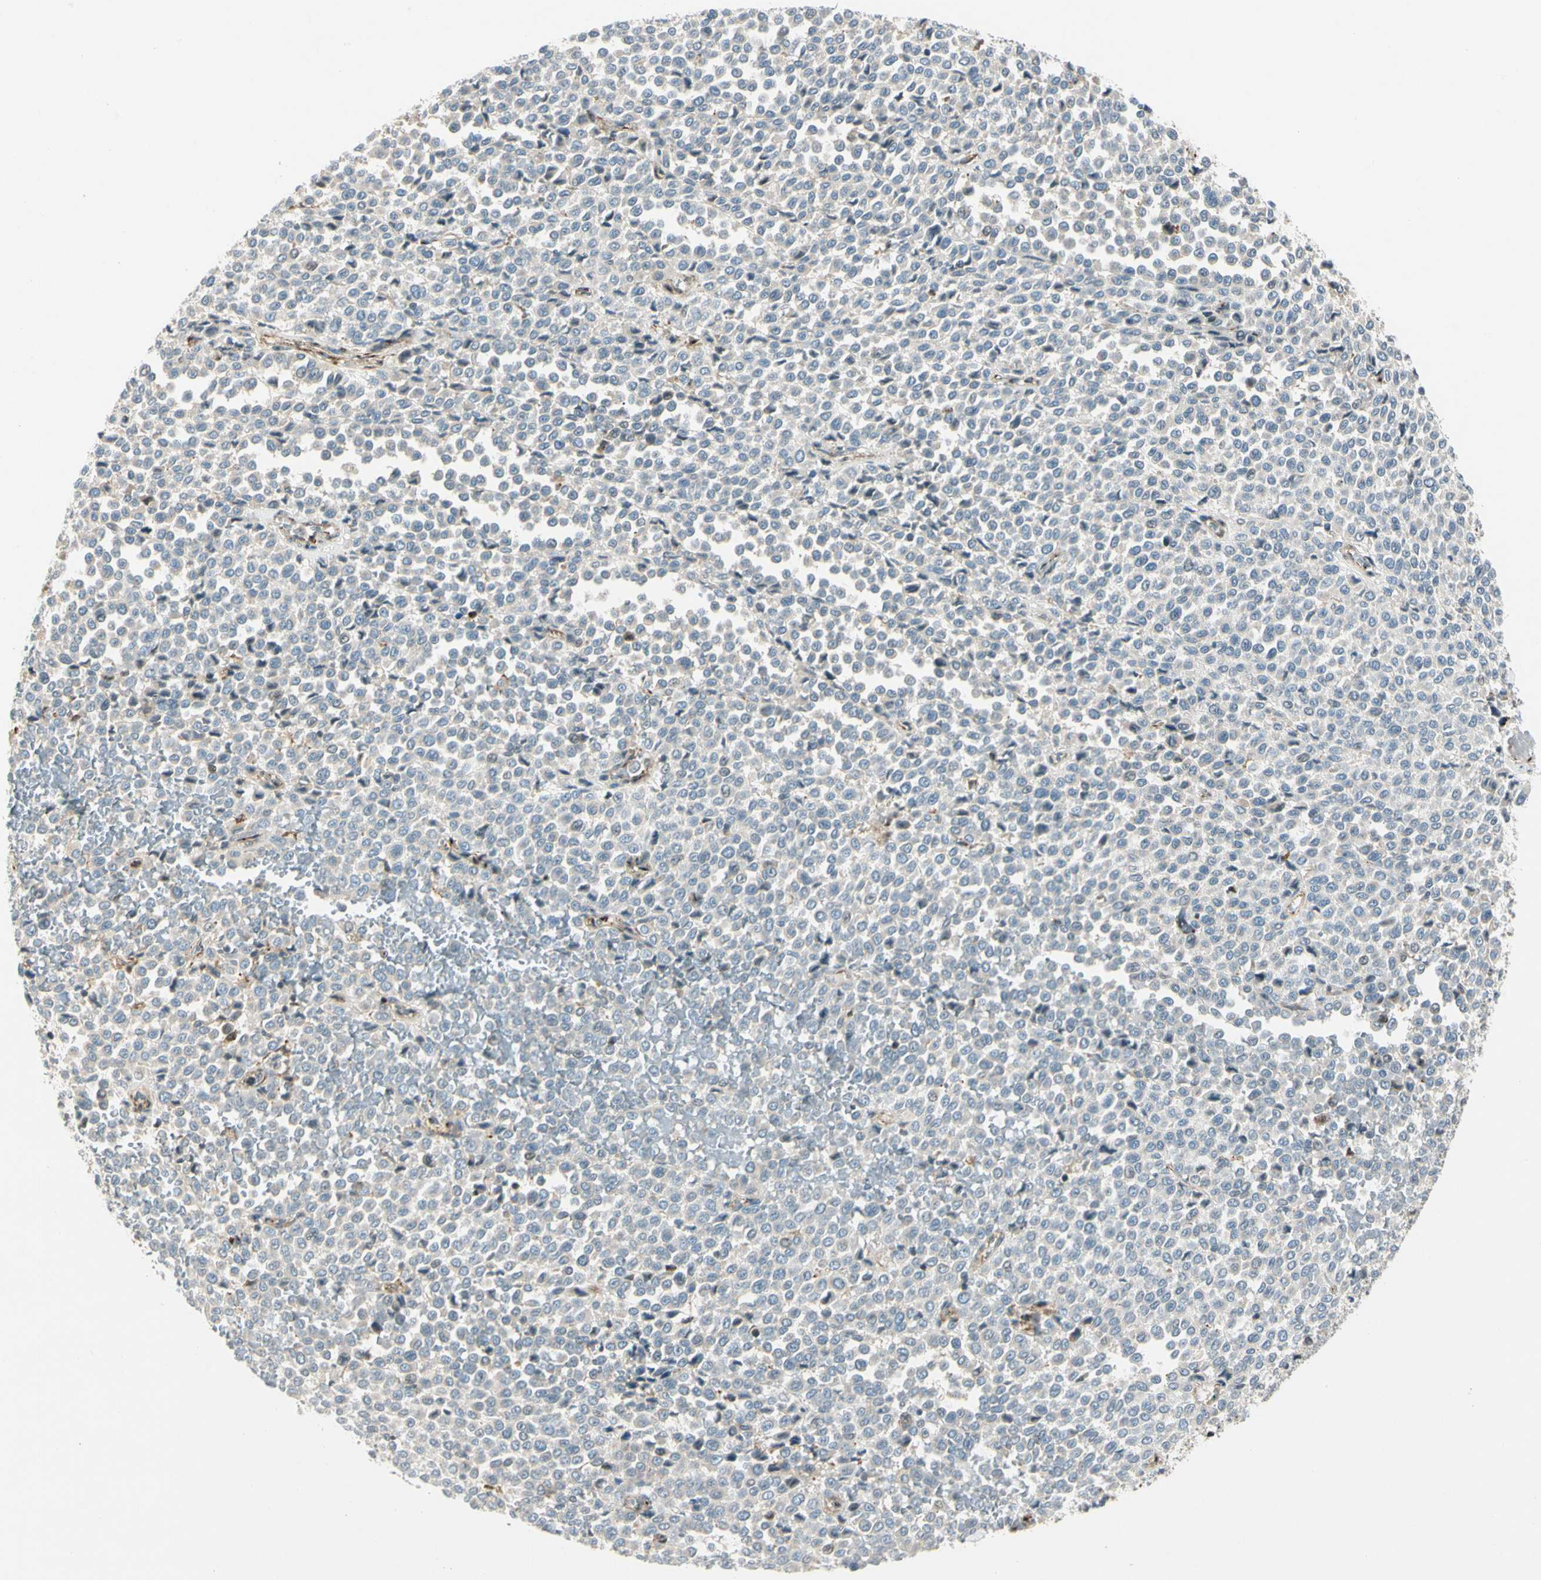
{"staining": {"intensity": "negative", "quantity": "none", "location": "none"}, "tissue": "melanoma", "cell_type": "Tumor cells", "image_type": "cancer", "snomed": [{"axis": "morphology", "description": "Malignant melanoma, Metastatic site"}, {"axis": "topography", "description": "Pancreas"}], "caption": "A high-resolution image shows immunohistochemistry staining of melanoma, which demonstrates no significant expression in tumor cells.", "gene": "CDH6", "patient": {"sex": "female", "age": 30}}